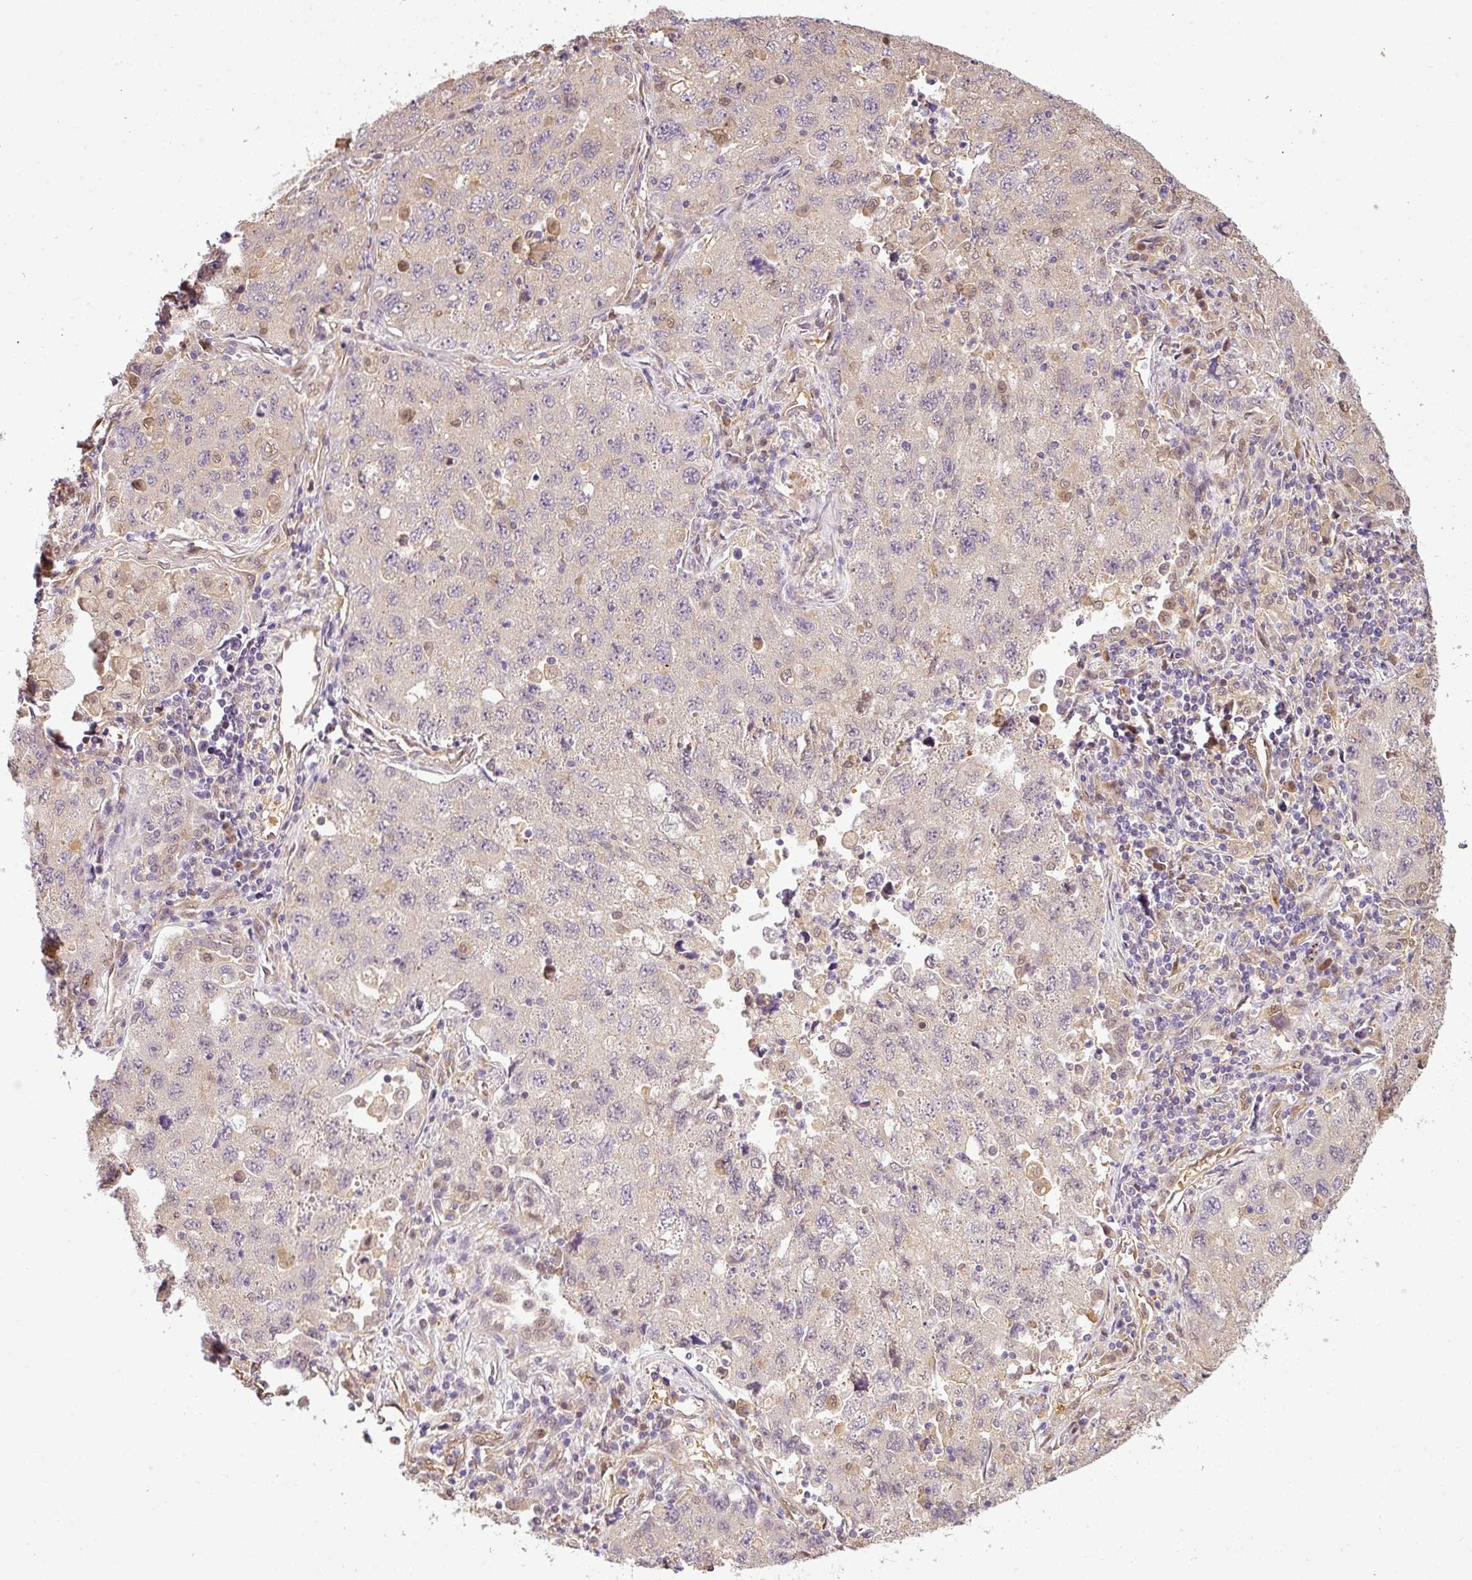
{"staining": {"intensity": "negative", "quantity": "none", "location": "none"}, "tissue": "lung cancer", "cell_type": "Tumor cells", "image_type": "cancer", "snomed": [{"axis": "morphology", "description": "Adenocarcinoma, NOS"}, {"axis": "topography", "description": "Lung"}], "caption": "There is no significant positivity in tumor cells of adenocarcinoma (lung). Brightfield microscopy of IHC stained with DAB (3,3'-diaminobenzidine) (brown) and hematoxylin (blue), captured at high magnification.", "gene": "ANKRD18A", "patient": {"sex": "female", "age": 57}}